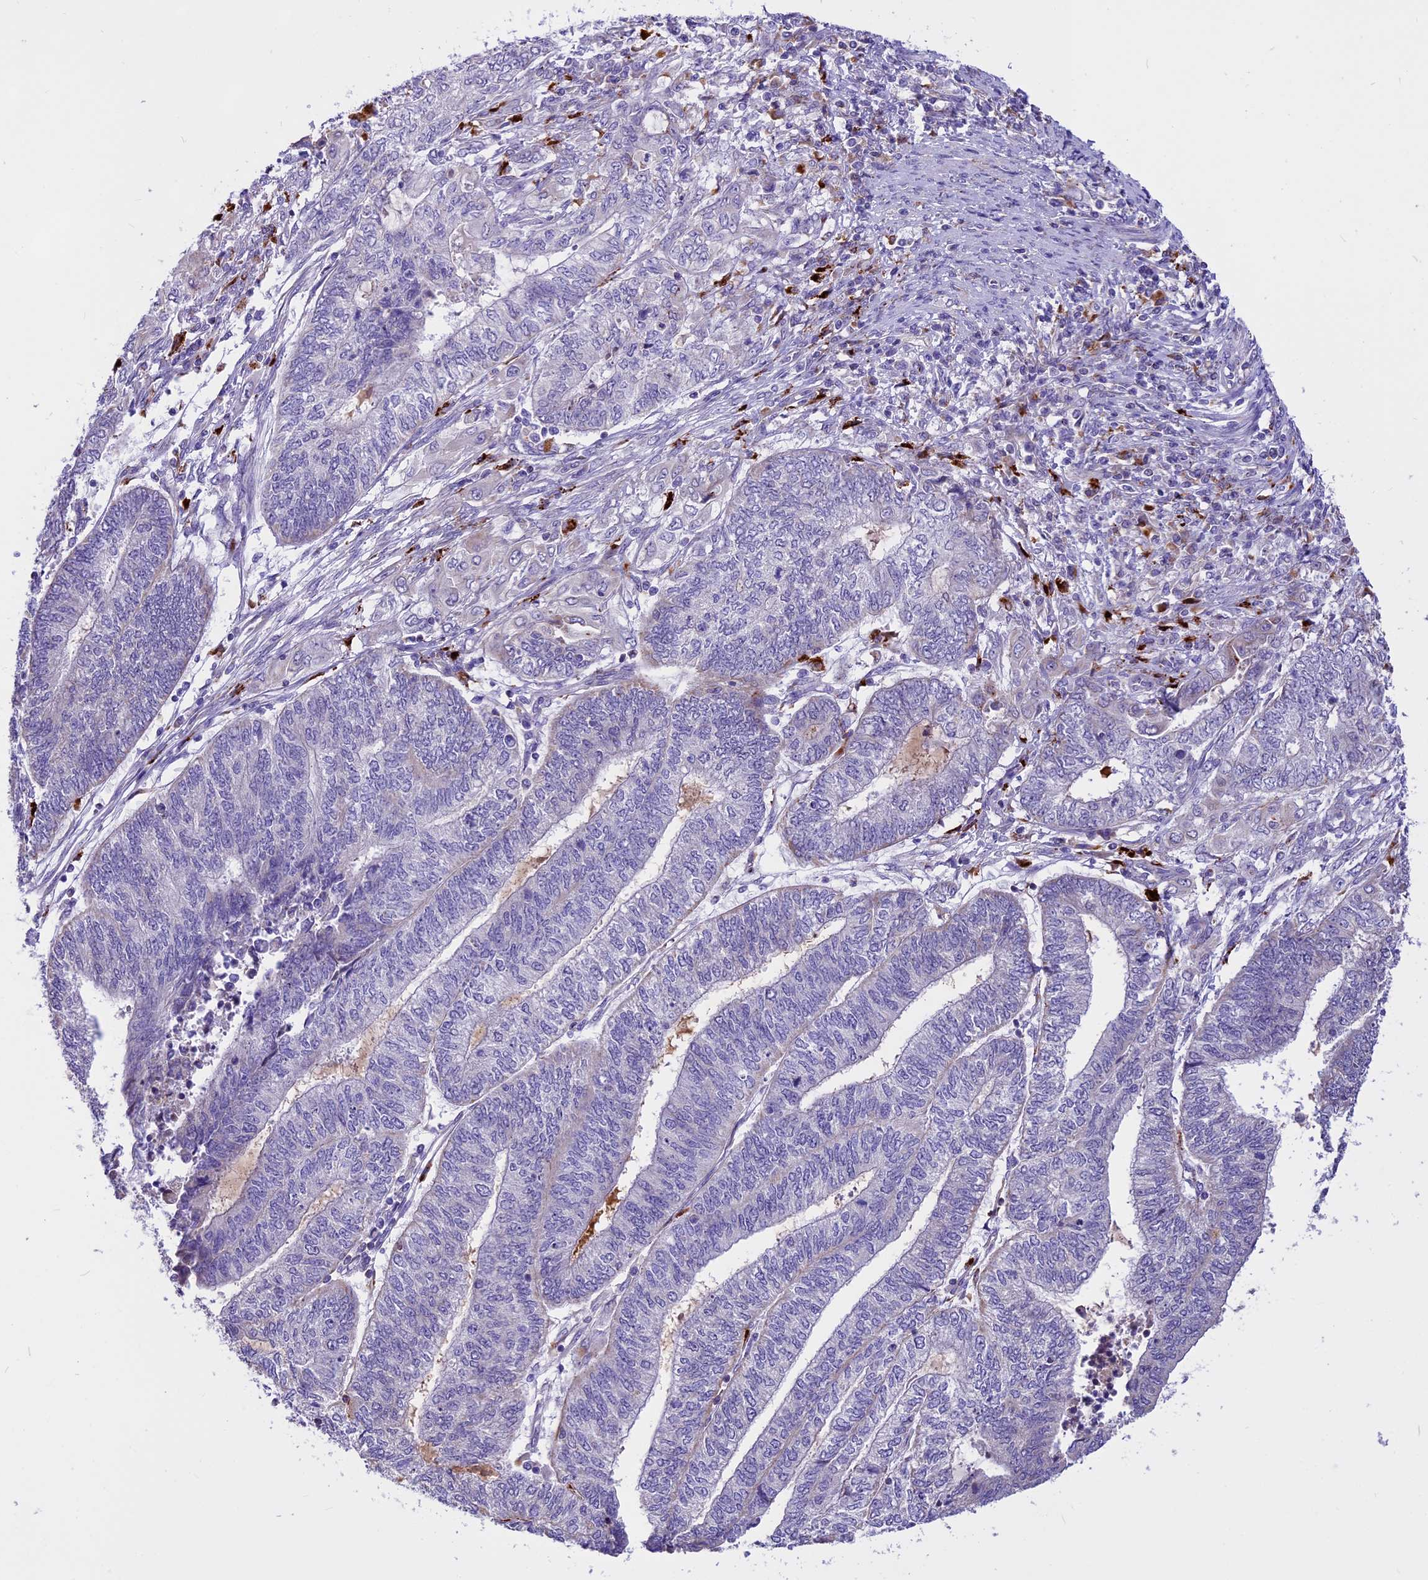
{"staining": {"intensity": "negative", "quantity": "none", "location": "none"}, "tissue": "endometrial cancer", "cell_type": "Tumor cells", "image_type": "cancer", "snomed": [{"axis": "morphology", "description": "Adenocarcinoma, NOS"}, {"axis": "topography", "description": "Uterus"}, {"axis": "topography", "description": "Endometrium"}], "caption": "Photomicrograph shows no significant protein expression in tumor cells of endometrial adenocarcinoma.", "gene": "THRSP", "patient": {"sex": "female", "age": 70}}